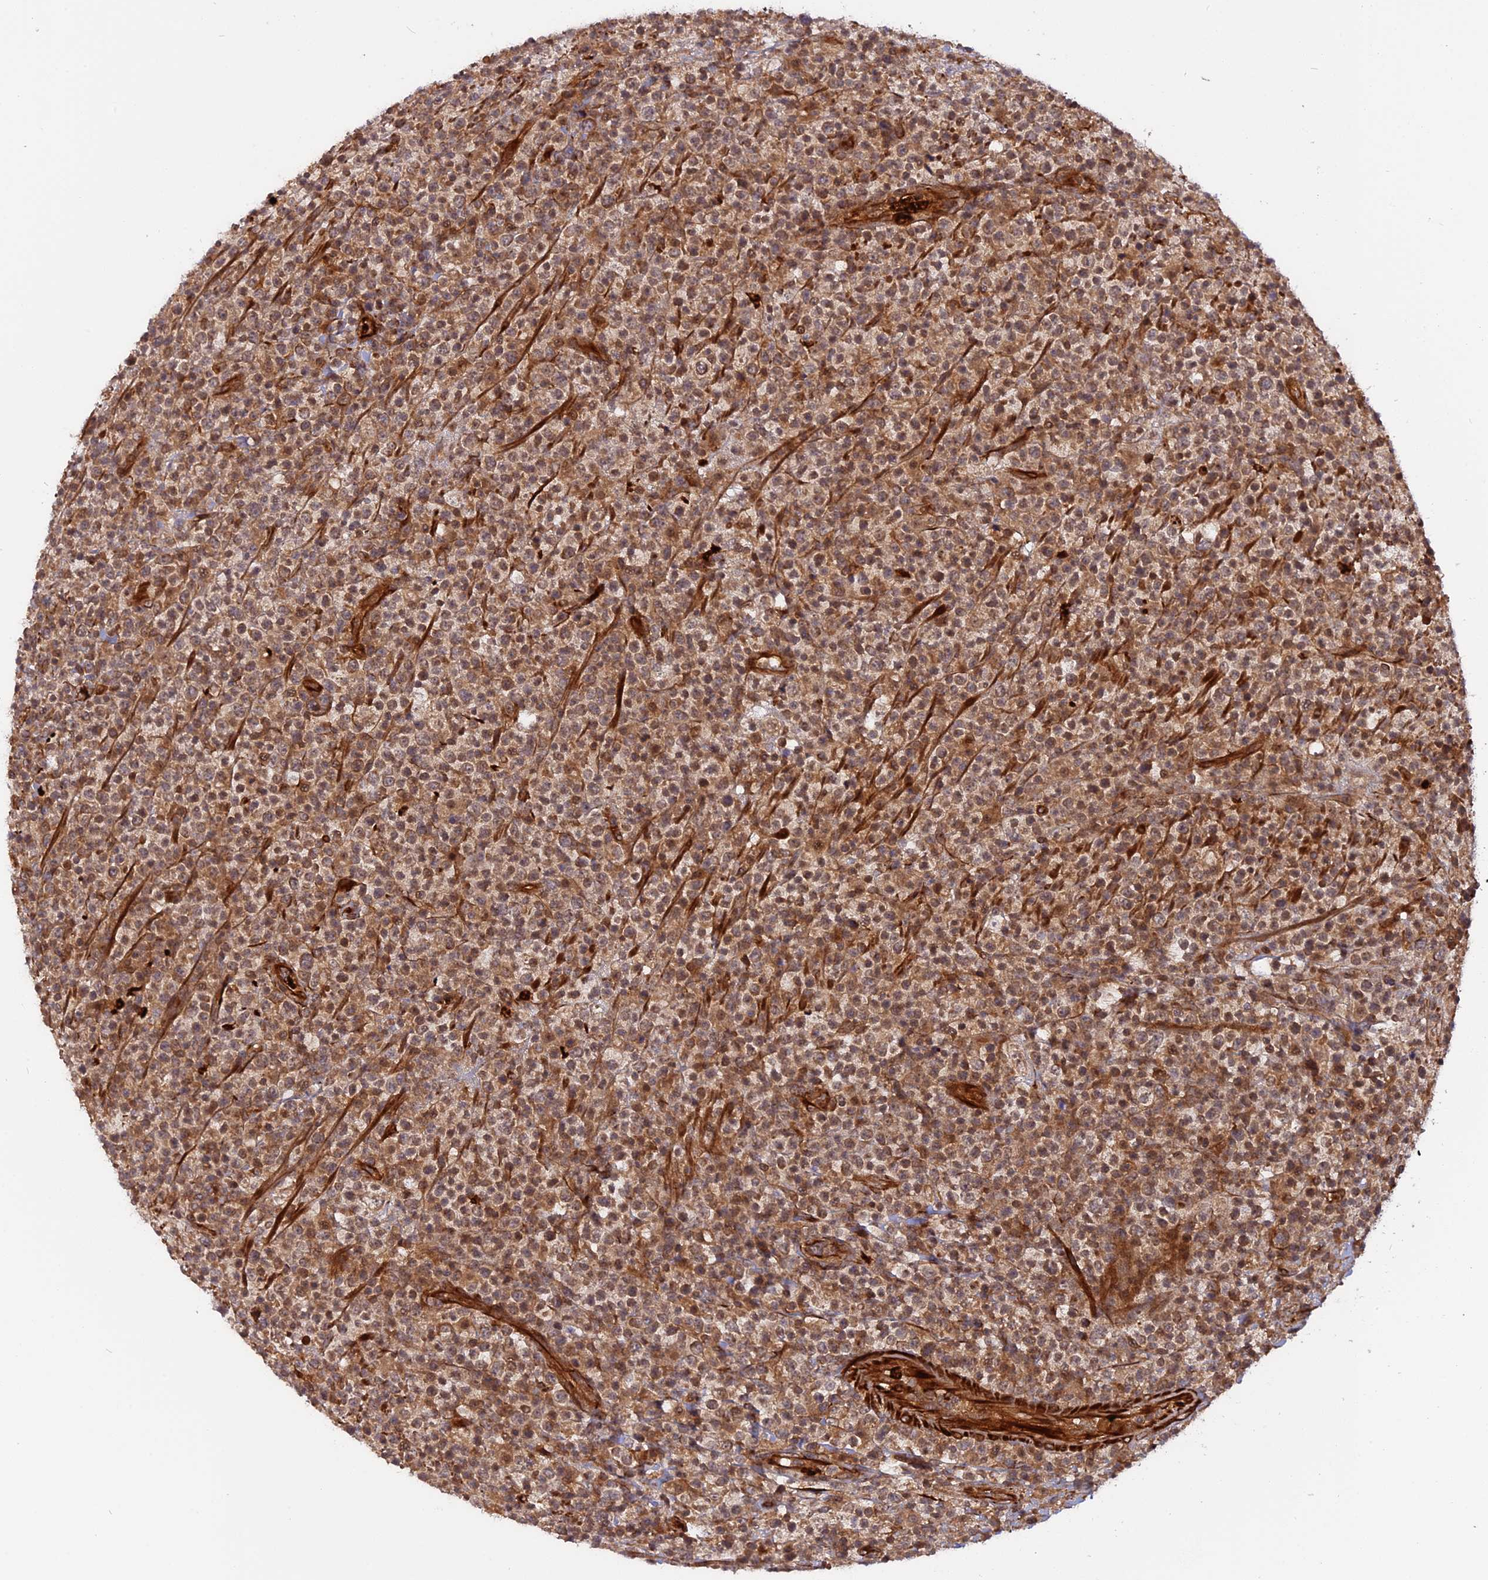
{"staining": {"intensity": "moderate", "quantity": ">75%", "location": "cytoplasmic/membranous"}, "tissue": "lymphoma", "cell_type": "Tumor cells", "image_type": "cancer", "snomed": [{"axis": "morphology", "description": "Malignant lymphoma, non-Hodgkin's type, High grade"}, {"axis": "topography", "description": "Colon"}], "caption": "A brown stain shows moderate cytoplasmic/membranous positivity of a protein in human malignant lymphoma, non-Hodgkin's type (high-grade) tumor cells.", "gene": "PHLDB3", "patient": {"sex": "female", "age": 53}}